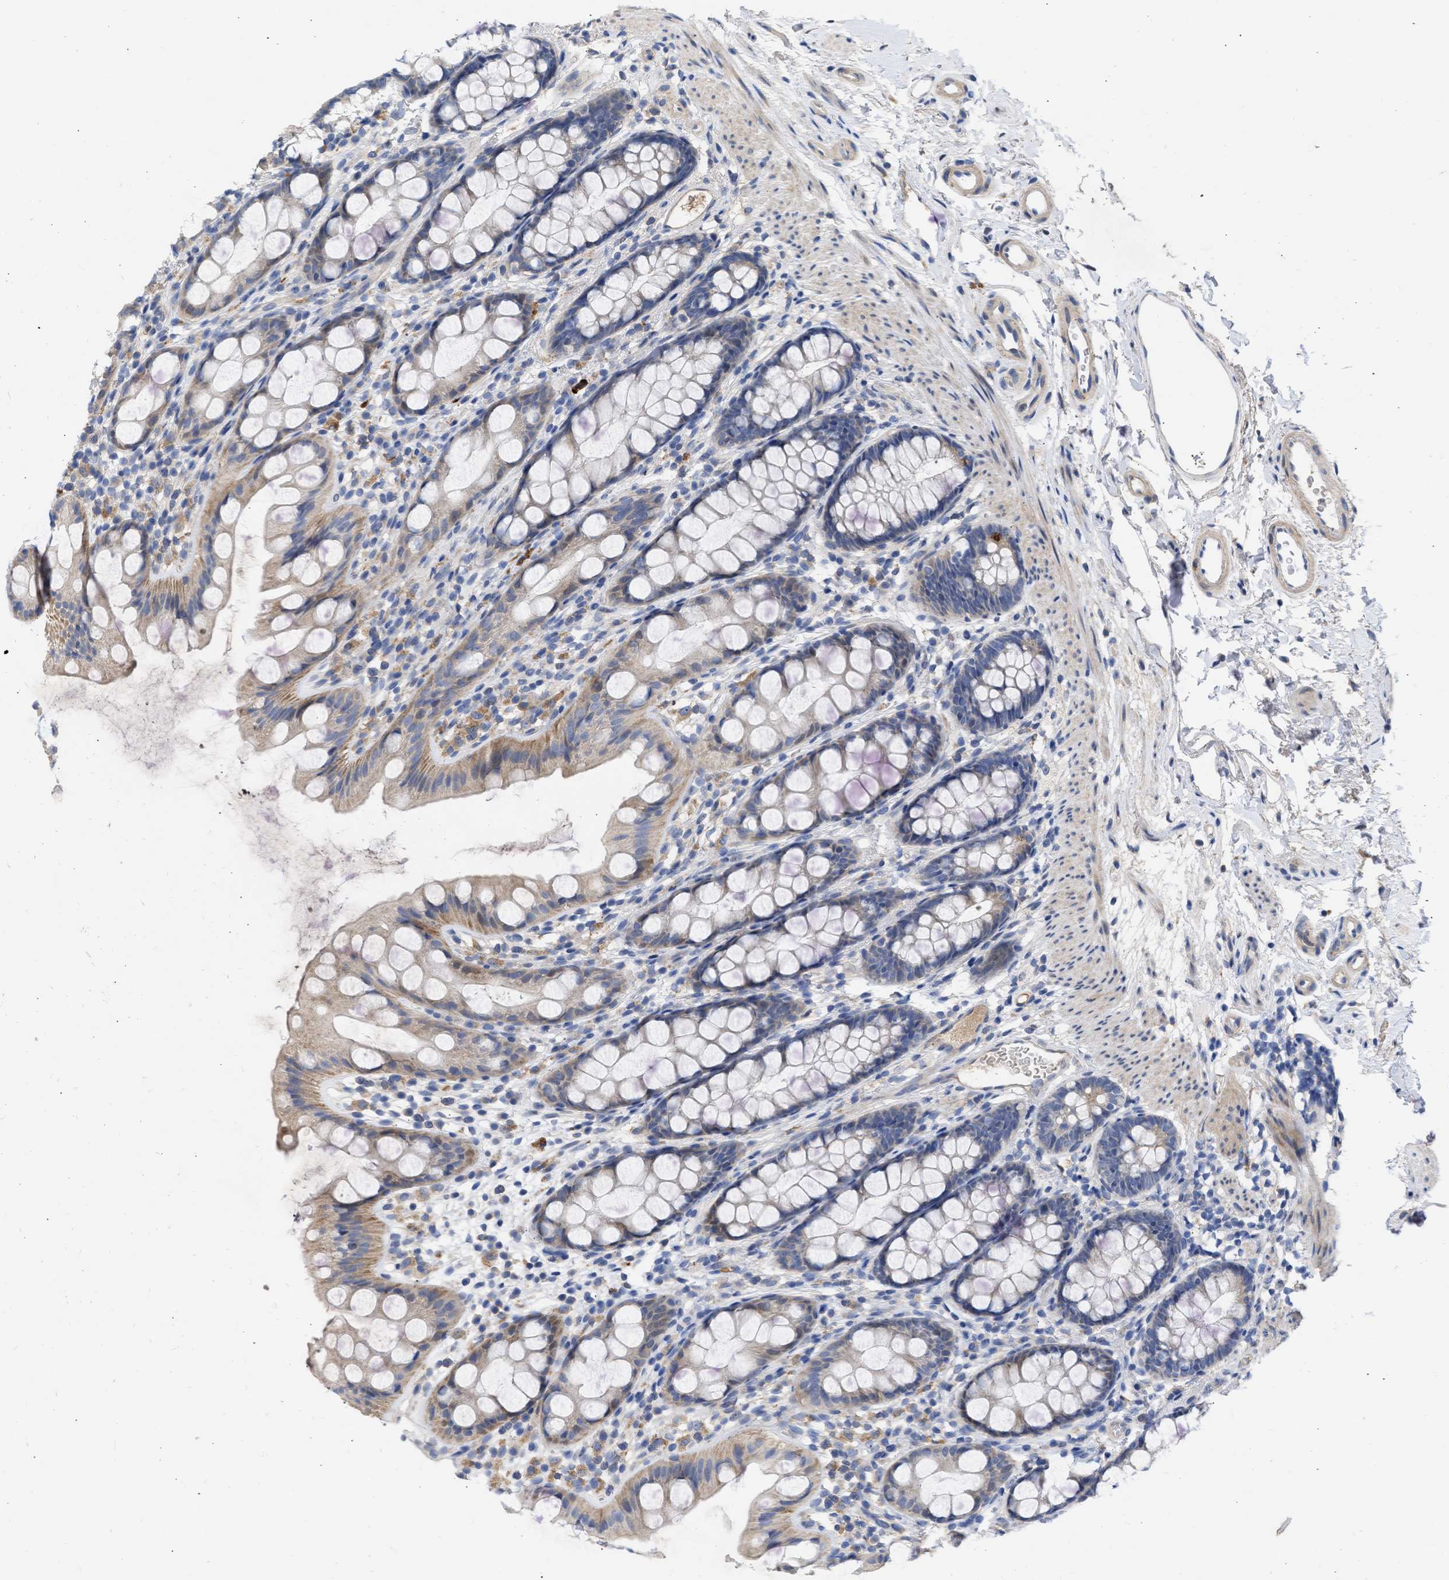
{"staining": {"intensity": "weak", "quantity": "<25%", "location": "cytoplasmic/membranous"}, "tissue": "rectum", "cell_type": "Glandular cells", "image_type": "normal", "snomed": [{"axis": "morphology", "description": "Normal tissue, NOS"}, {"axis": "topography", "description": "Rectum"}], "caption": "High power microscopy image of an immunohistochemistry image of normal rectum, revealing no significant staining in glandular cells. The staining is performed using DAB (3,3'-diaminobenzidine) brown chromogen with nuclei counter-stained in using hematoxylin.", "gene": "ARHGEF4", "patient": {"sex": "female", "age": 65}}